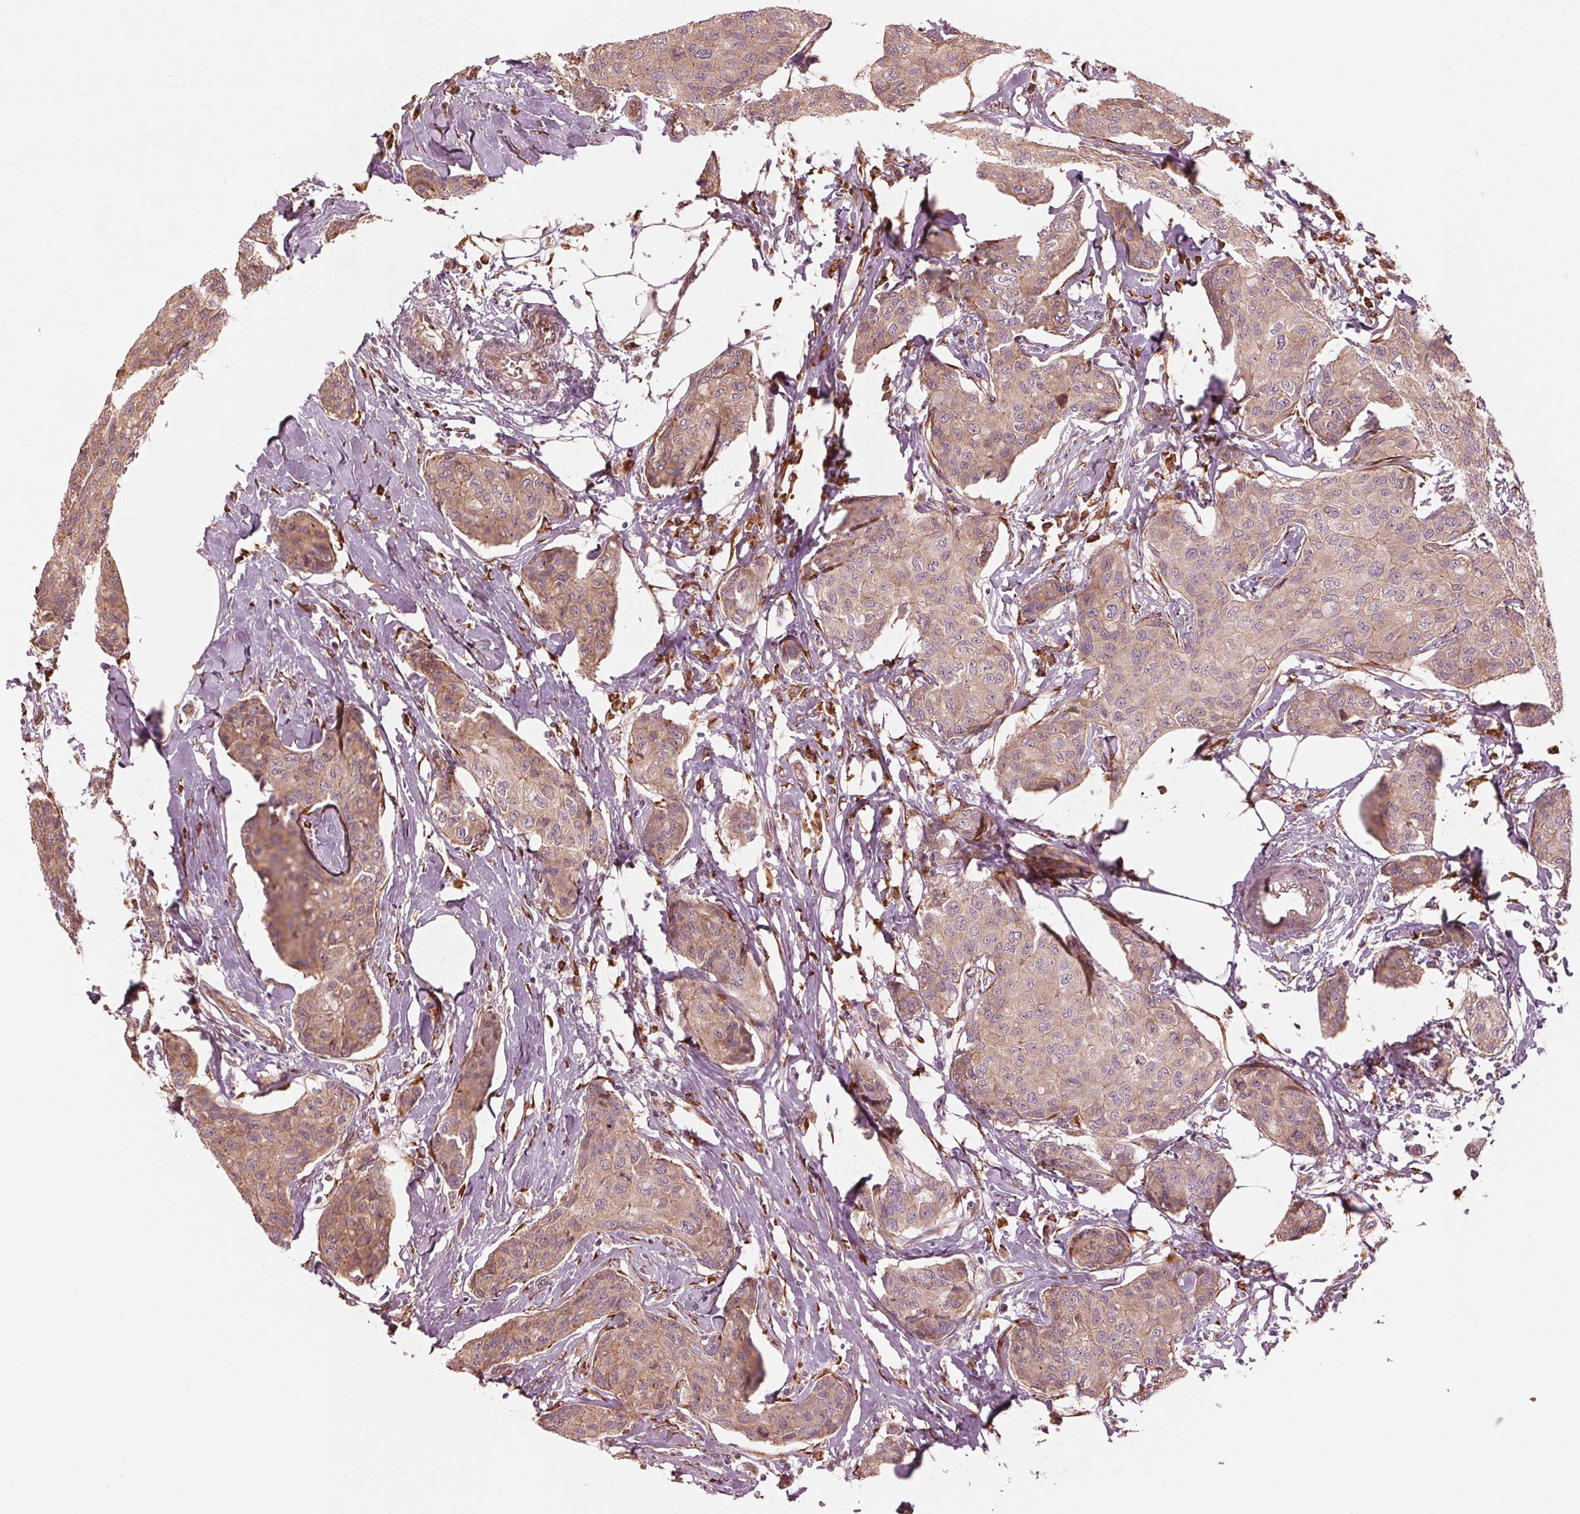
{"staining": {"intensity": "moderate", "quantity": ">75%", "location": "cytoplasmic/membranous"}, "tissue": "breast cancer", "cell_type": "Tumor cells", "image_type": "cancer", "snomed": [{"axis": "morphology", "description": "Duct carcinoma"}, {"axis": "topography", "description": "Breast"}], "caption": "The histopathology image exhibits a brown stain indicating the presence of a protein in the cytoplasmic/membranous of tumor cells in breast cancer (intraductal carcinoma).", "gene": "CMIP", "patient": {"sex": "female", "age": 80}}